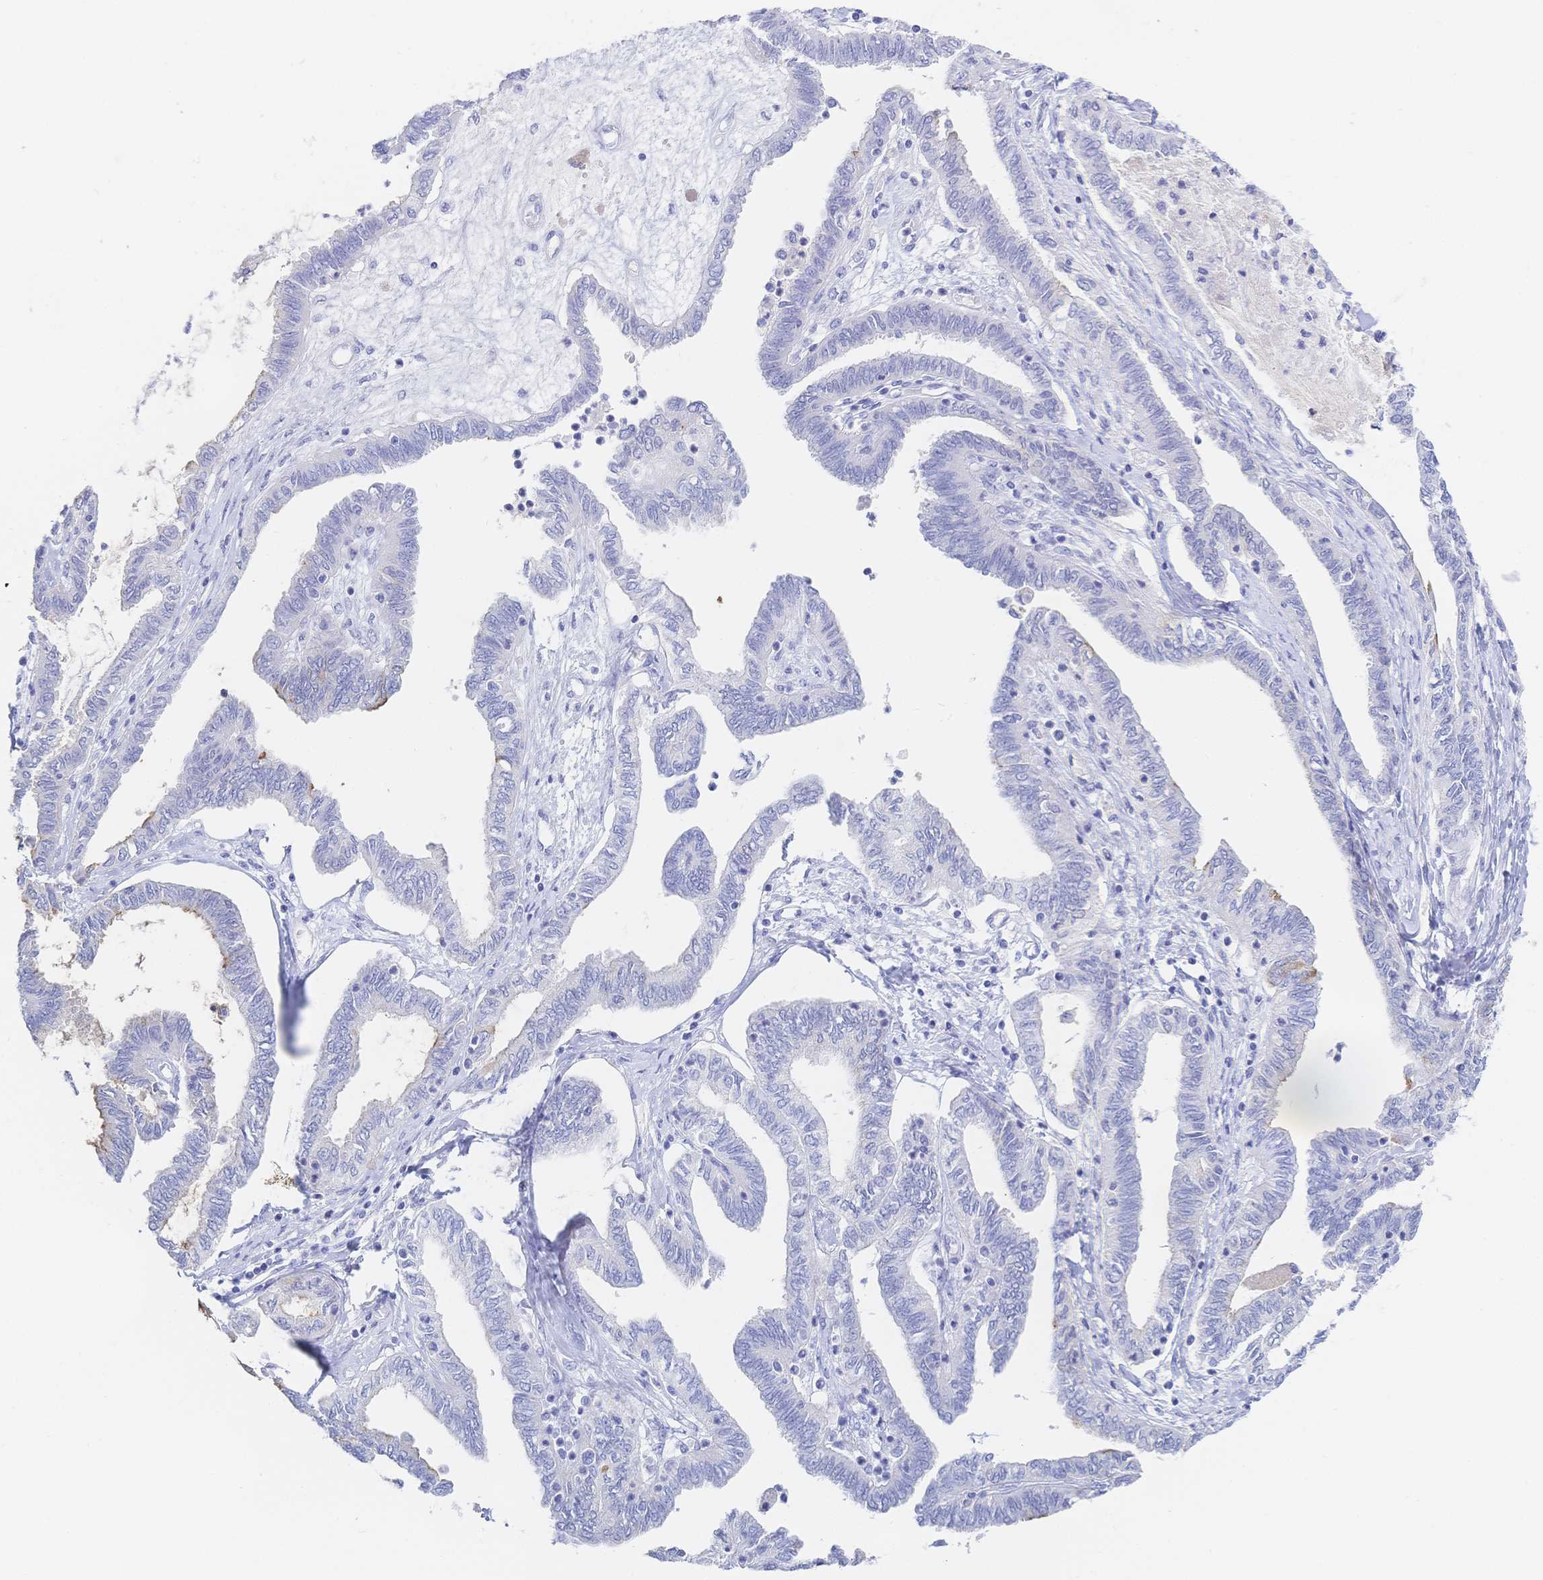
{"staining": {"intensity": "negative", "quantity": "none", "location": "none"}, "tissue": "ovarian cancer", "cell_type": "Tumor cells", "image_type": "cancer", "snomed": [{"axis": "morphology", "description": "Carcinoma, endometroid"}, {"axis": "topography", "description": "Ovary"}], "caption": "This is a image of IHC staining of ovarian cancer (endometroid carcinoma), which shows no expression in tumor cells. The staining was performed using DAB (3,3'-diaminobenzidine) to visualize the protein expression in brown, while the nuclei were stained in blue with hematoxylin (Magnification: 20x).", "gene": "RRM1", "patient": {"sex": "female", "age": 70}}